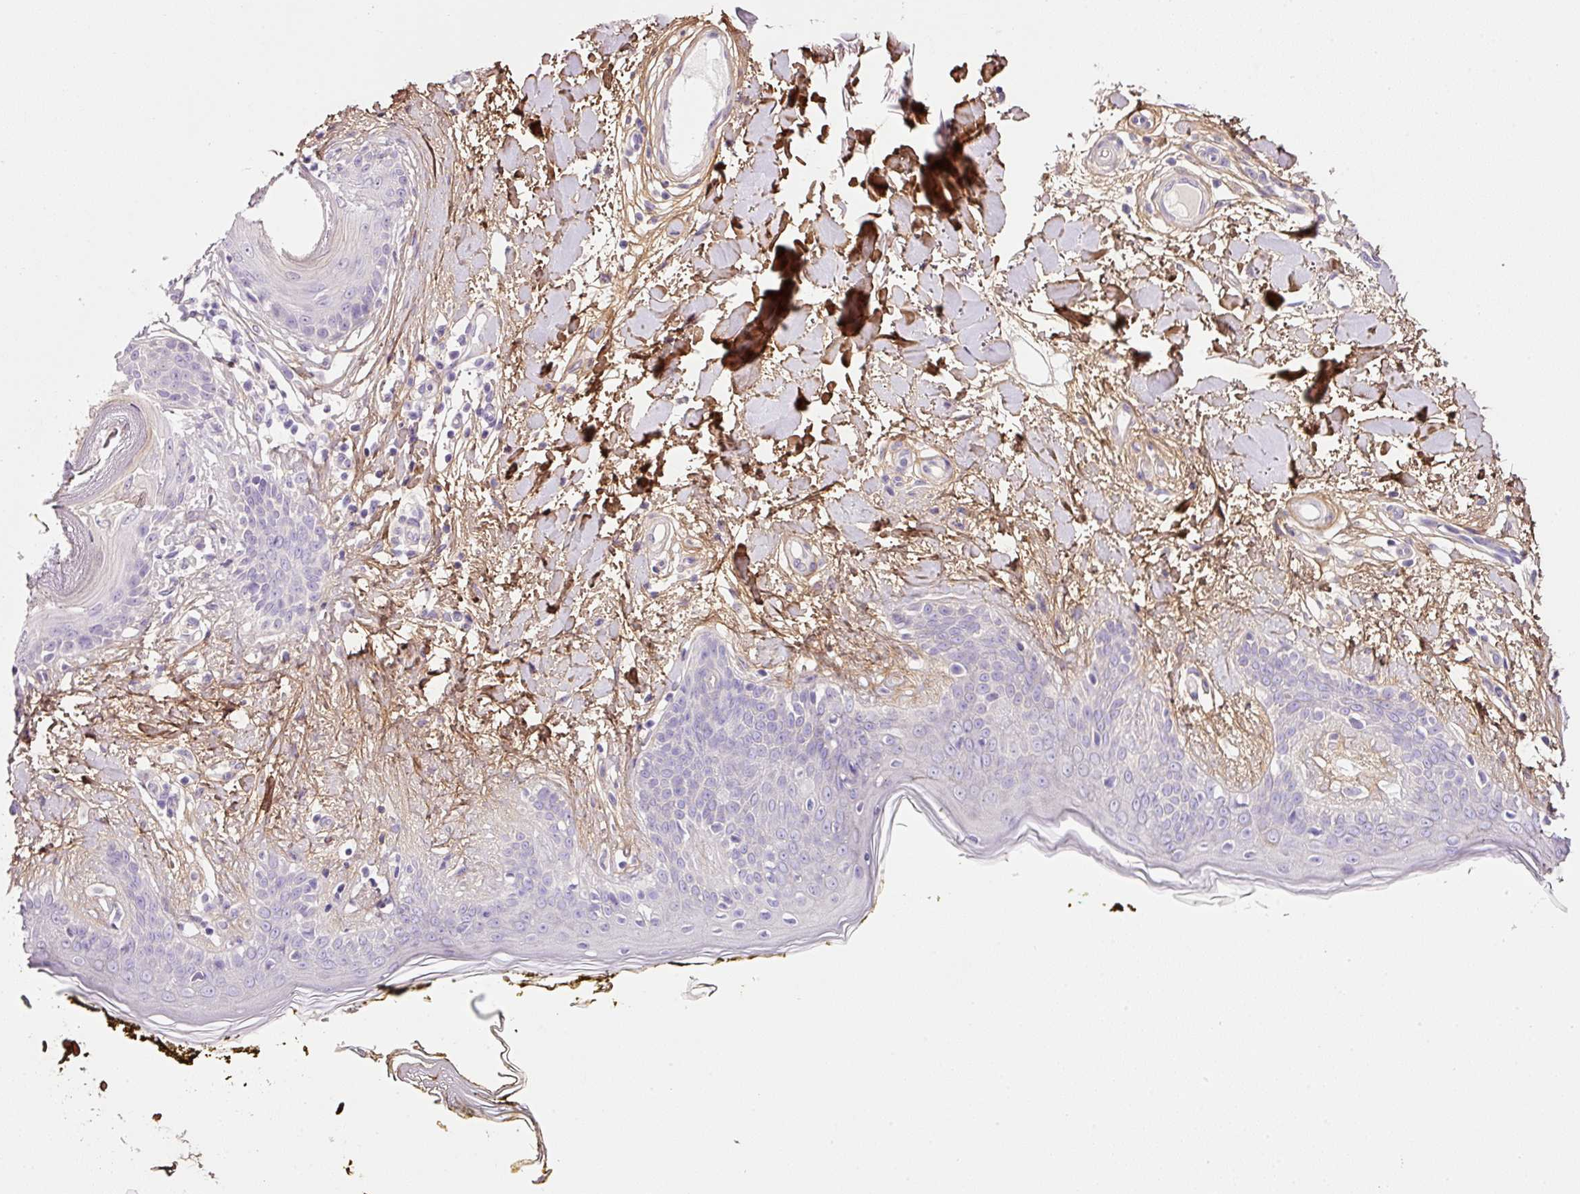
{"staining": {"intensity": "negative", "quantity": "none", "location": "none"}, "tissue": "skin", "cell_type": "Fibroblasts", "image_type": "normal", "snomed": [{"axis": "morphology", "description": "Normal tissue, NOS"}, {"axis": "topography", "description": "Skin"}], "caption": "Immunohistochemistry (IHC) photomicrograph of normal skin: human skin stained with DAB displays no significant protein expression in fibroblasts.", "gene": "SOS2", "patient": {"sex": "female", "age": 34}}